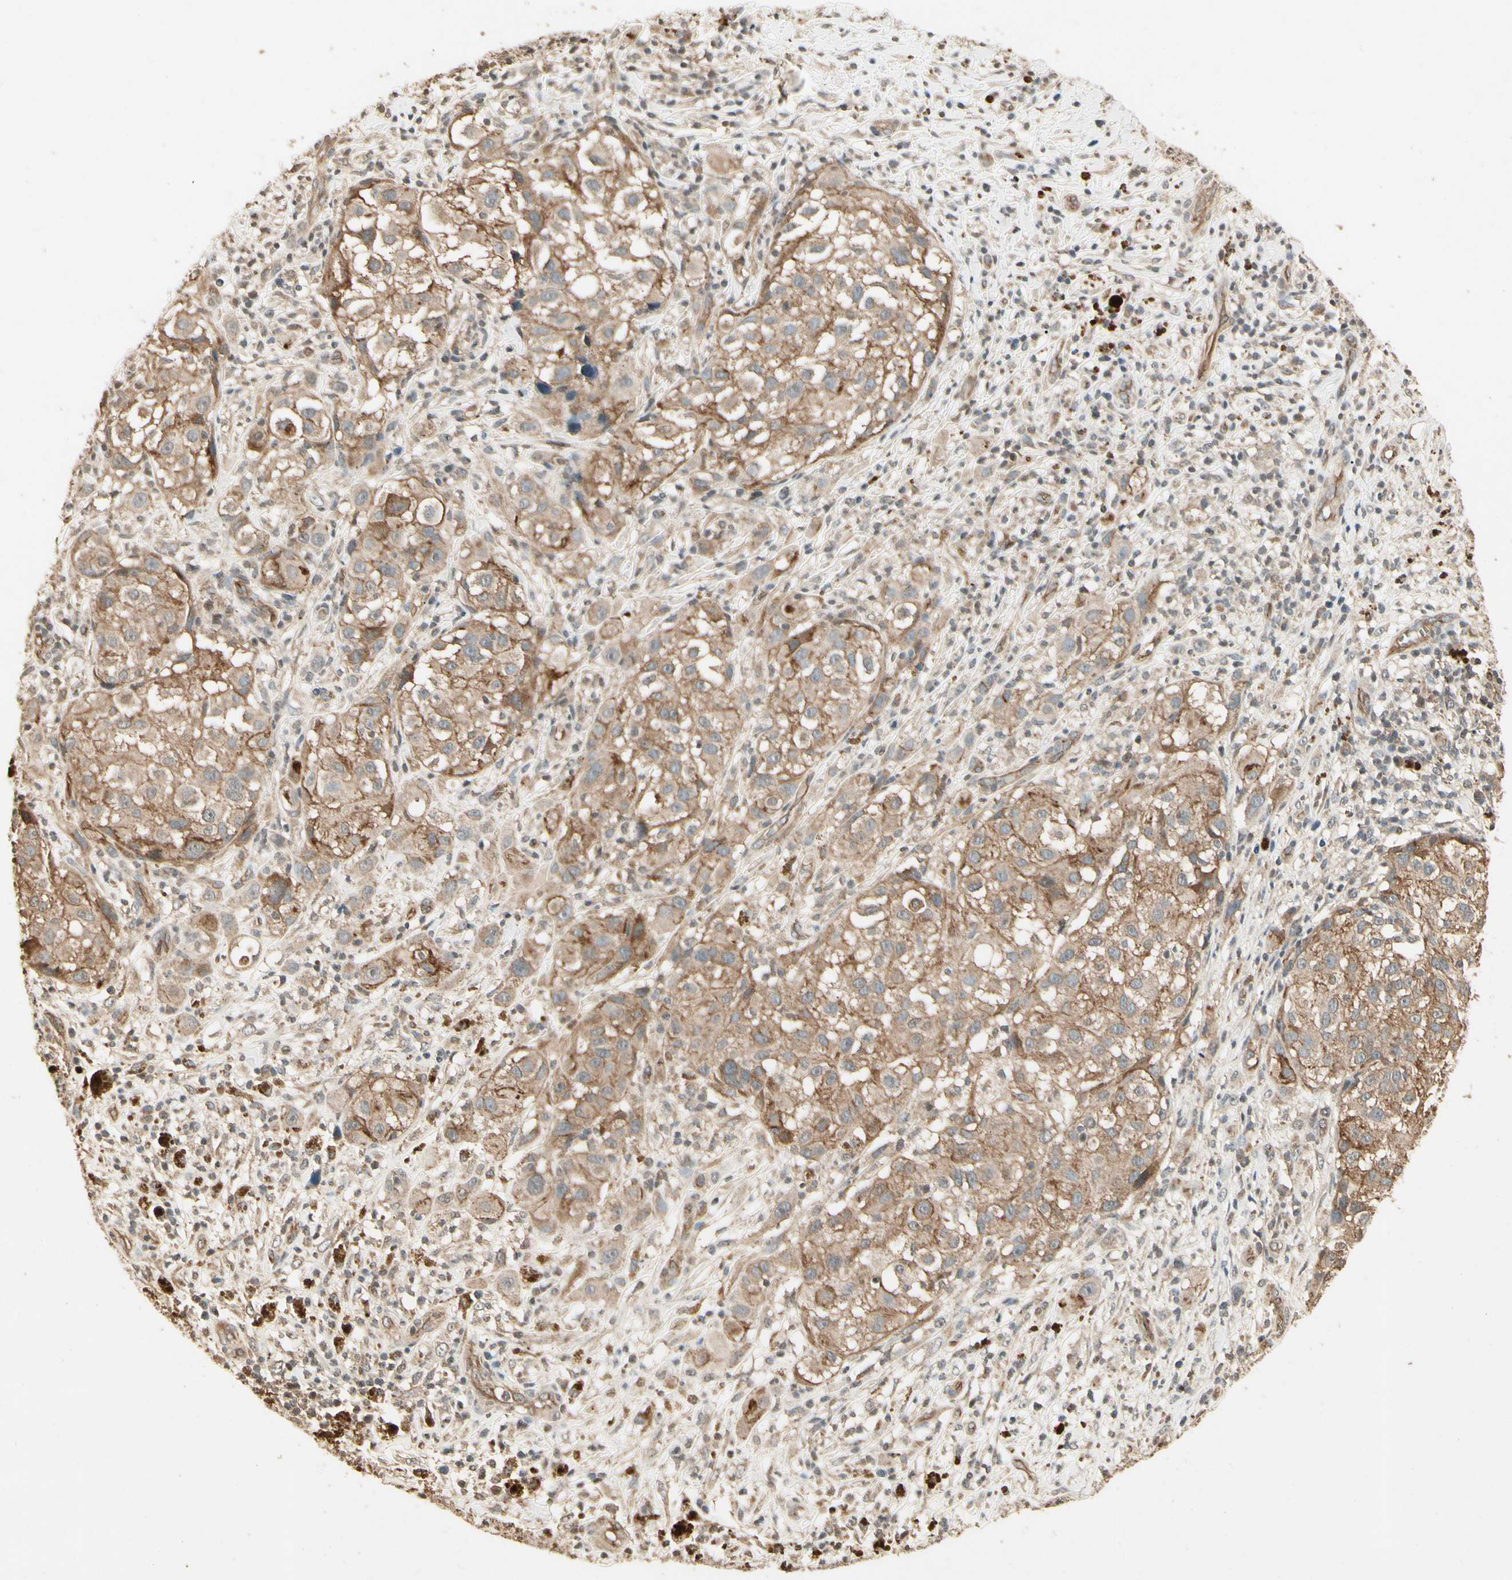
{"staining": {"intensity": "weak", "quantity": ">75%", "location": "cytoplasmic/membranous"}, "tissue": "melanoma", "cell_type": "Tumor cells", "image_type": "cancer", "snomed": [{"axis": "morphology", "description": "Necrosis, NOS"}, {"axis": "morphology", "description": "Malignant melanoma, NOS"}, {"axis": "topography", "description": "Skin"}], "caption": "Brown immunohistochemical staining in human malignant melanoma displays weak cytoplasmic/membranous positivity in approximately >75% of tumor cells.", "gene": "RNF180", "patient": {"sex": "female", "age": 87}}